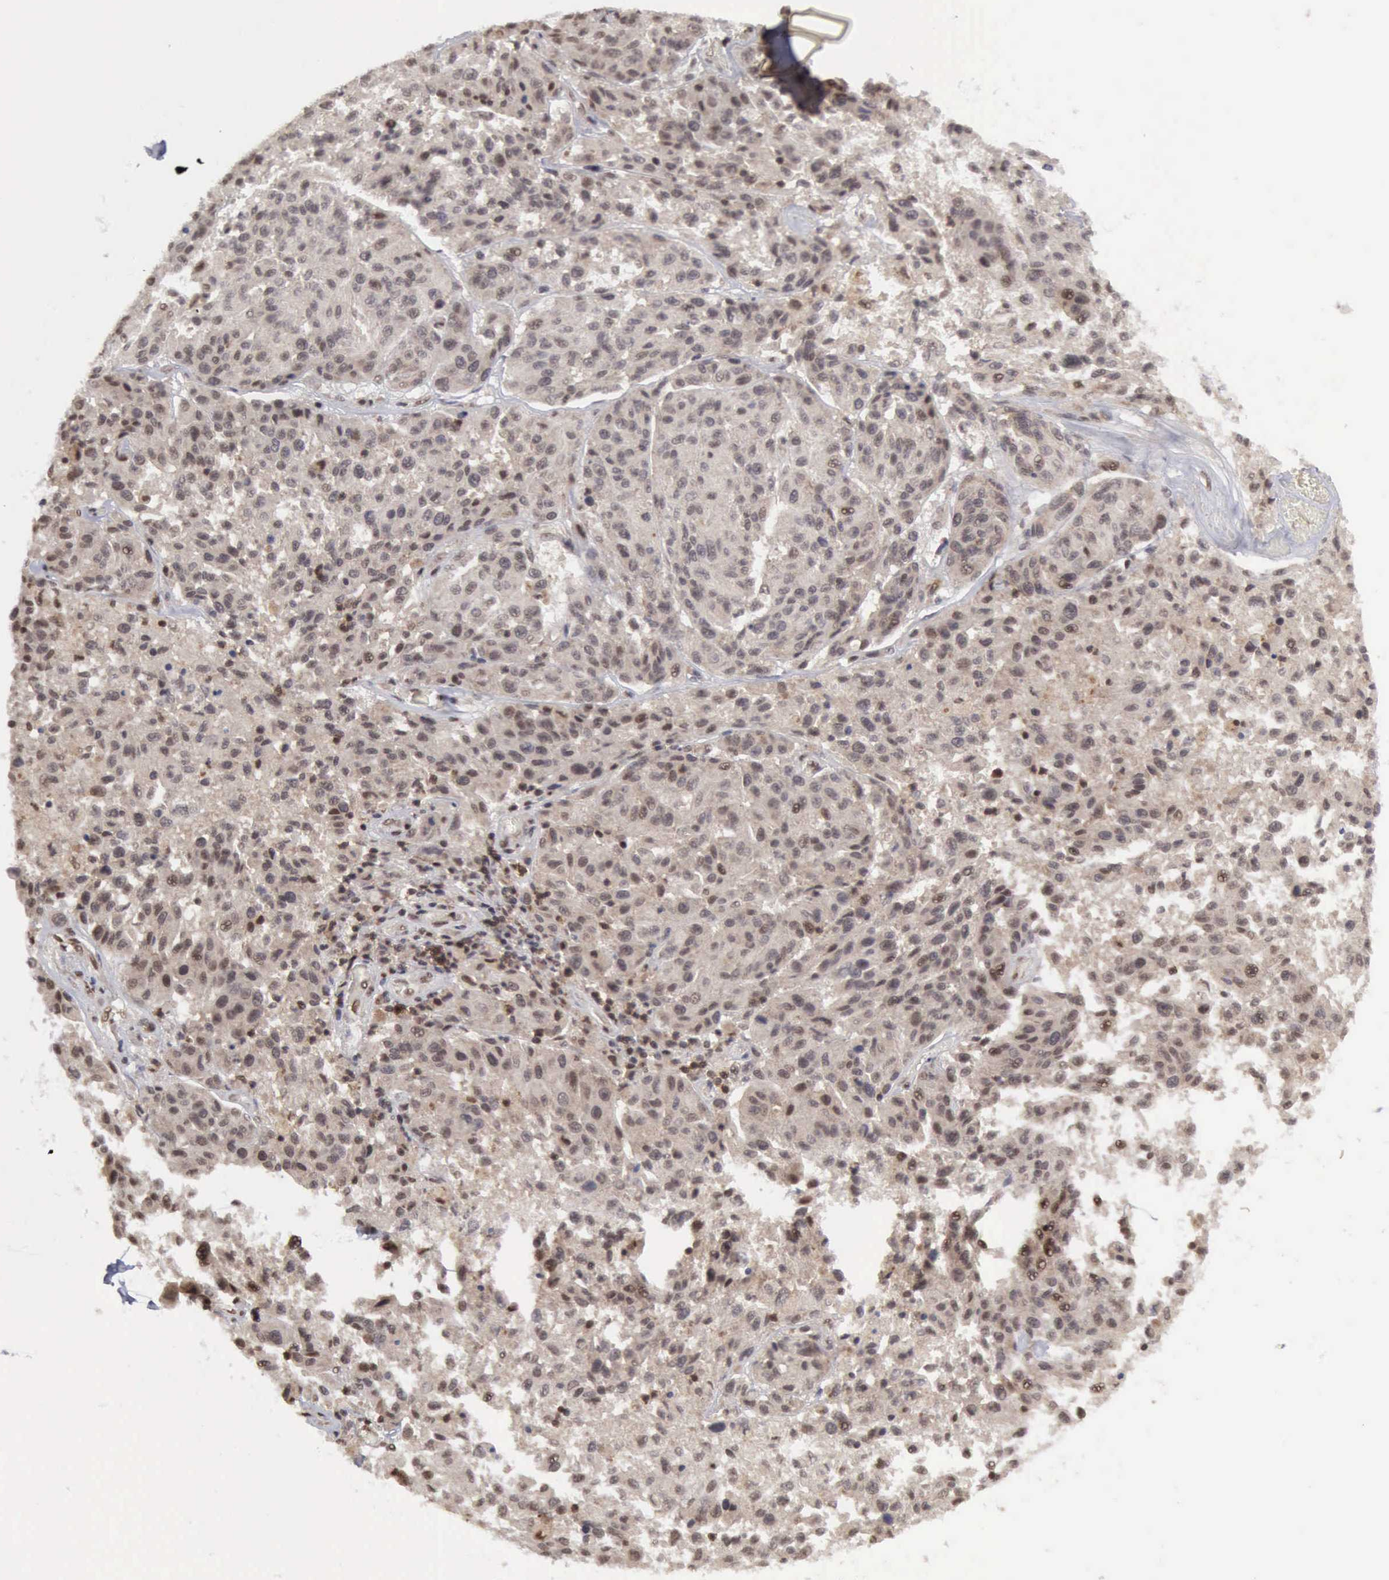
{"staining": {"intensity": "weak", "quantity": ">75%", "location": "cytoplasmic/membranous"}, "tissue": "melanoma", "cell_type": "Tumor cells", "image_type": "cancer", "snomed": [{"axis": "morphology", "description": "Malignant melanoma, NOS"}, {"axis": "topography", "description": "Skin"}], "caption": "A low amount of weak cytoplasmic/membranous staining is identified in approximately >75% of tumor cells in malignant melanoma tissue.", "gene": "CDKN2A", "patient": {"sex": "female", "age": 77}}